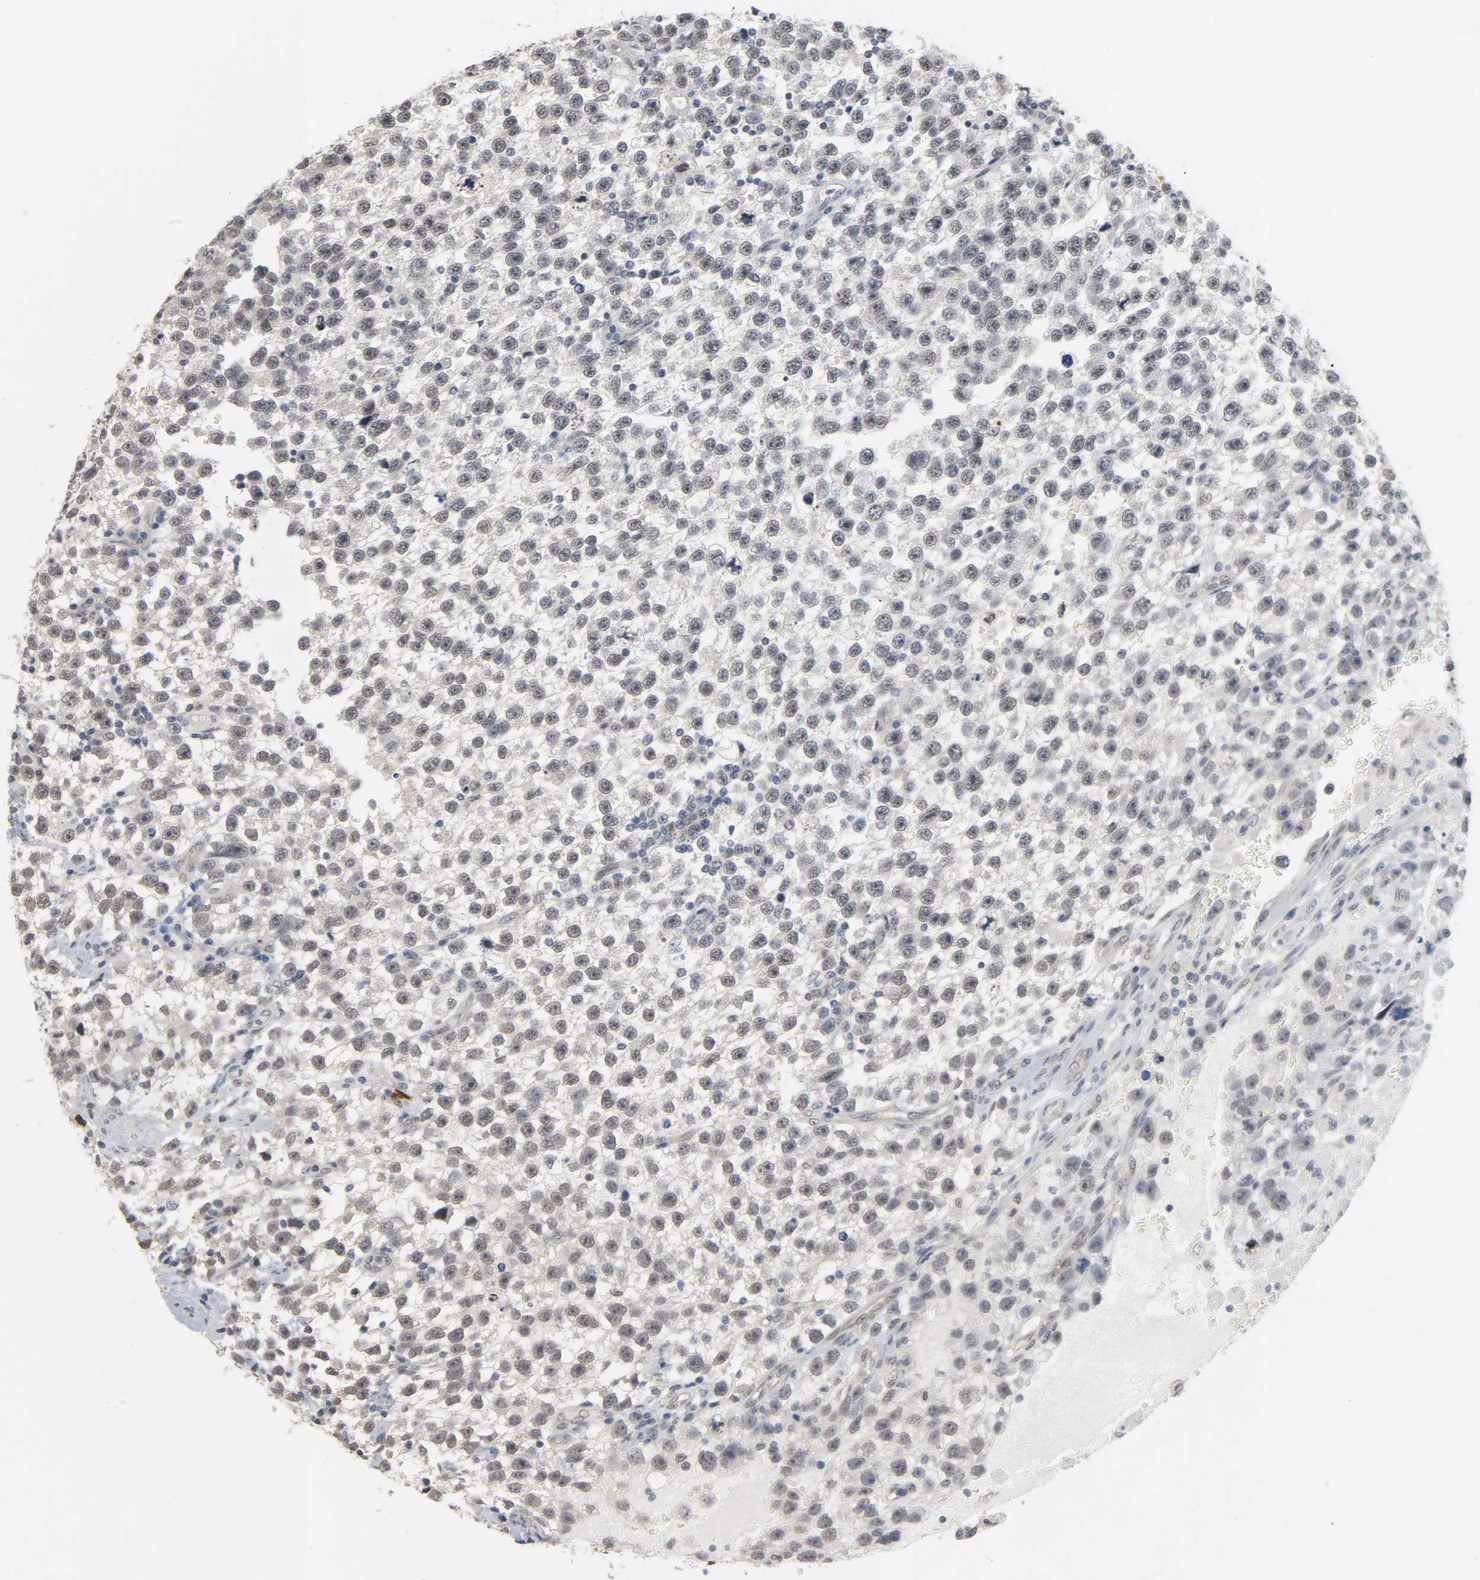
{"staining": {"intensity": "negative", "quantity": "none", "location": "none"}, "tissue": "testis cancer", "cell_type": "Tumor cells", "image_type": "cancer", "snomed": [{"axis": "morphology", "description": "Seminoma, NOS"}, {"axis": "topography", "description": "Testis"}], "caption": "Tumor cells are negative for protein expression in human testis cancer (seminoma).", "gene": "ACSS2", "patient": {"sex": "male", "age": 33}}